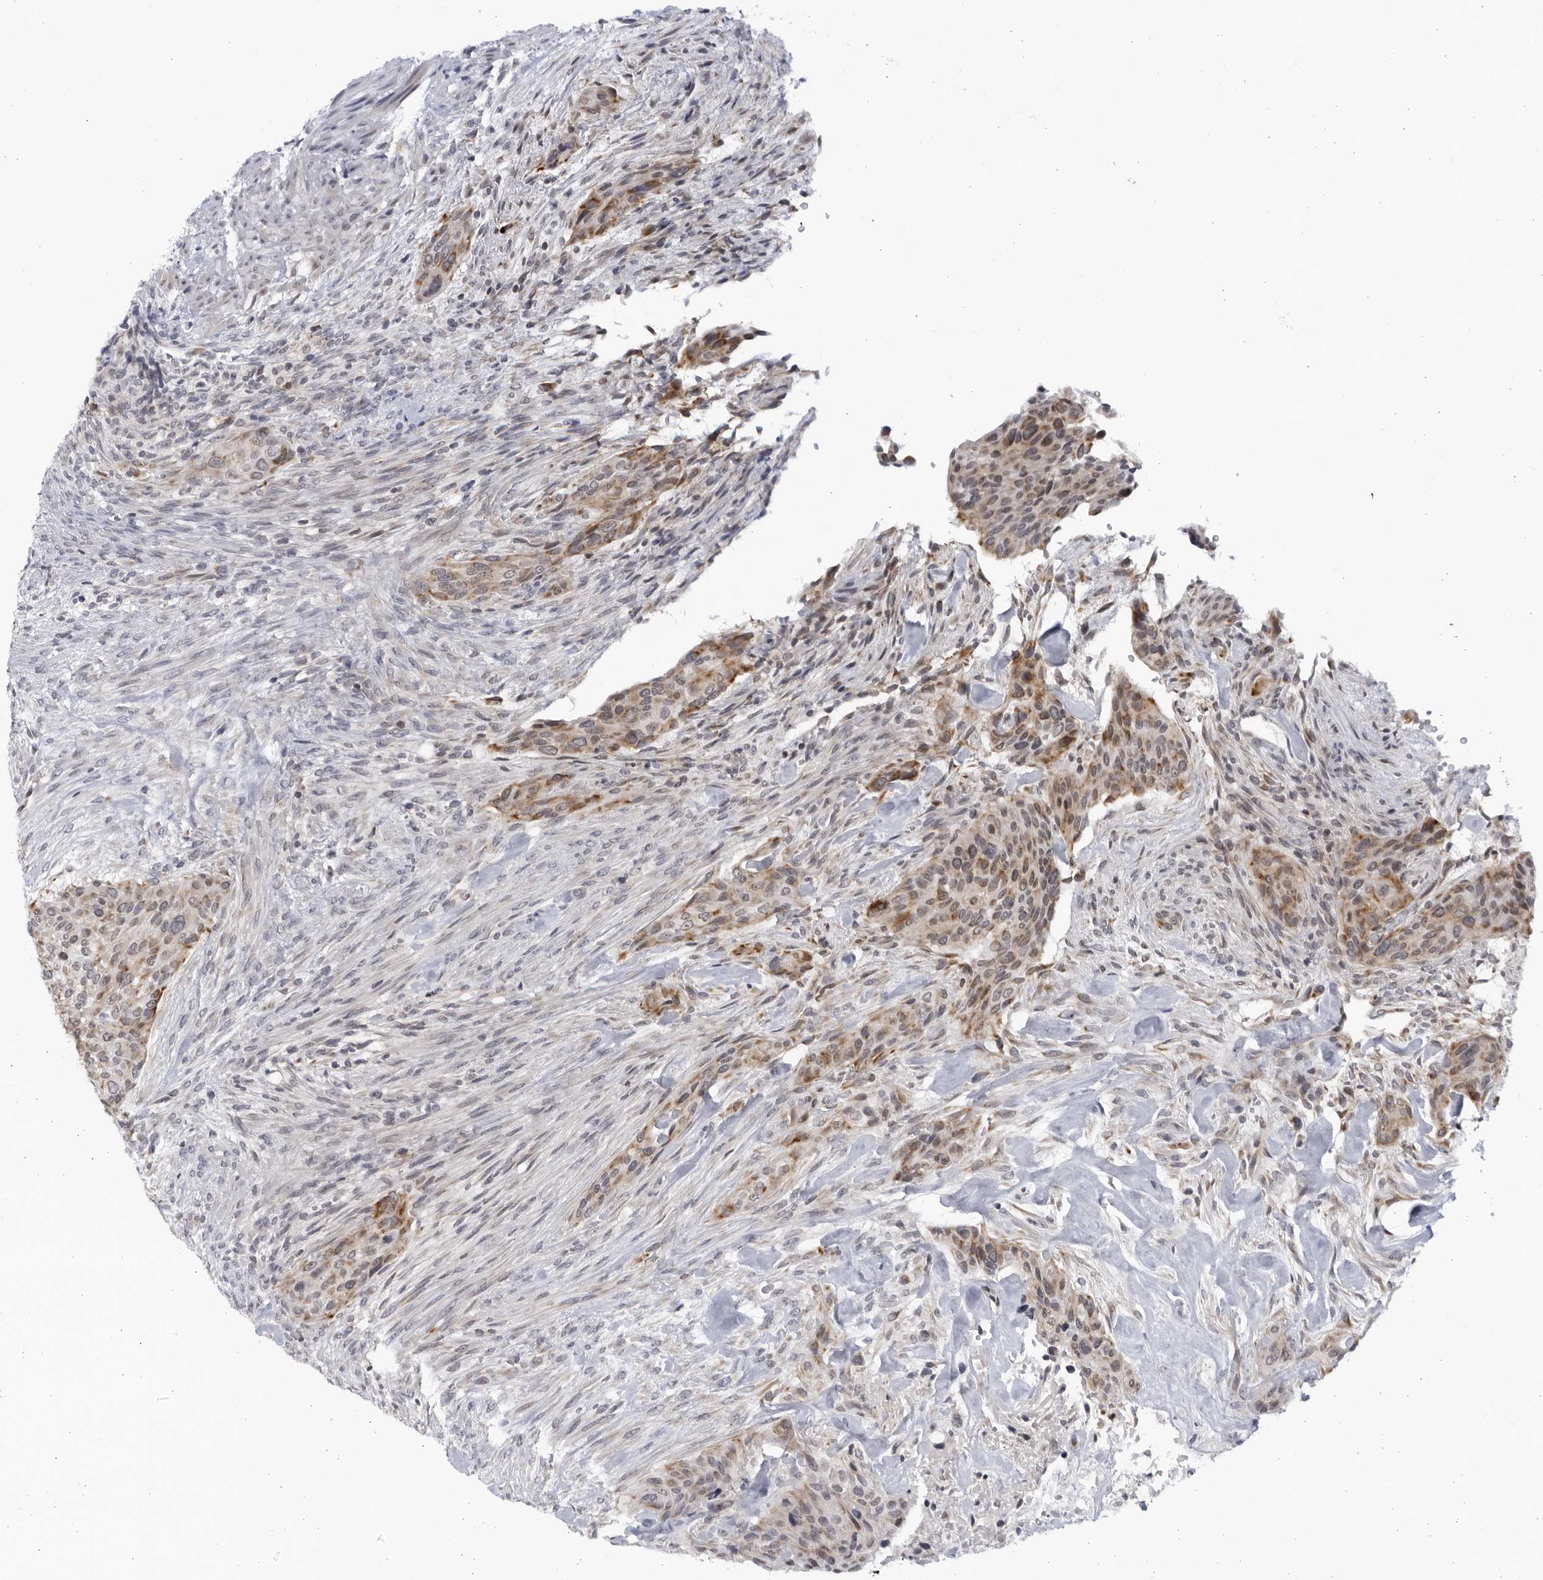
{"staining": {"intensity": "moderate", "quantity": ">75%", "location": "cytoplasmic/membranous"}, "tissue": "urothelial cancer", "cell_type": "Tumor cells", "image_type": "cancer", "snomed": [{"axis": "morphology", "description": "Urothelial carcinoma, High grade"}, {"axis": "topography", "description": "Urinary bladder"}], "caption": "Human urothelial cancer stained with a protein marker shows moderate staining in tumor cells.", "gene": "SLC25A22", "patient": {"sex": "male", "age": 35}}